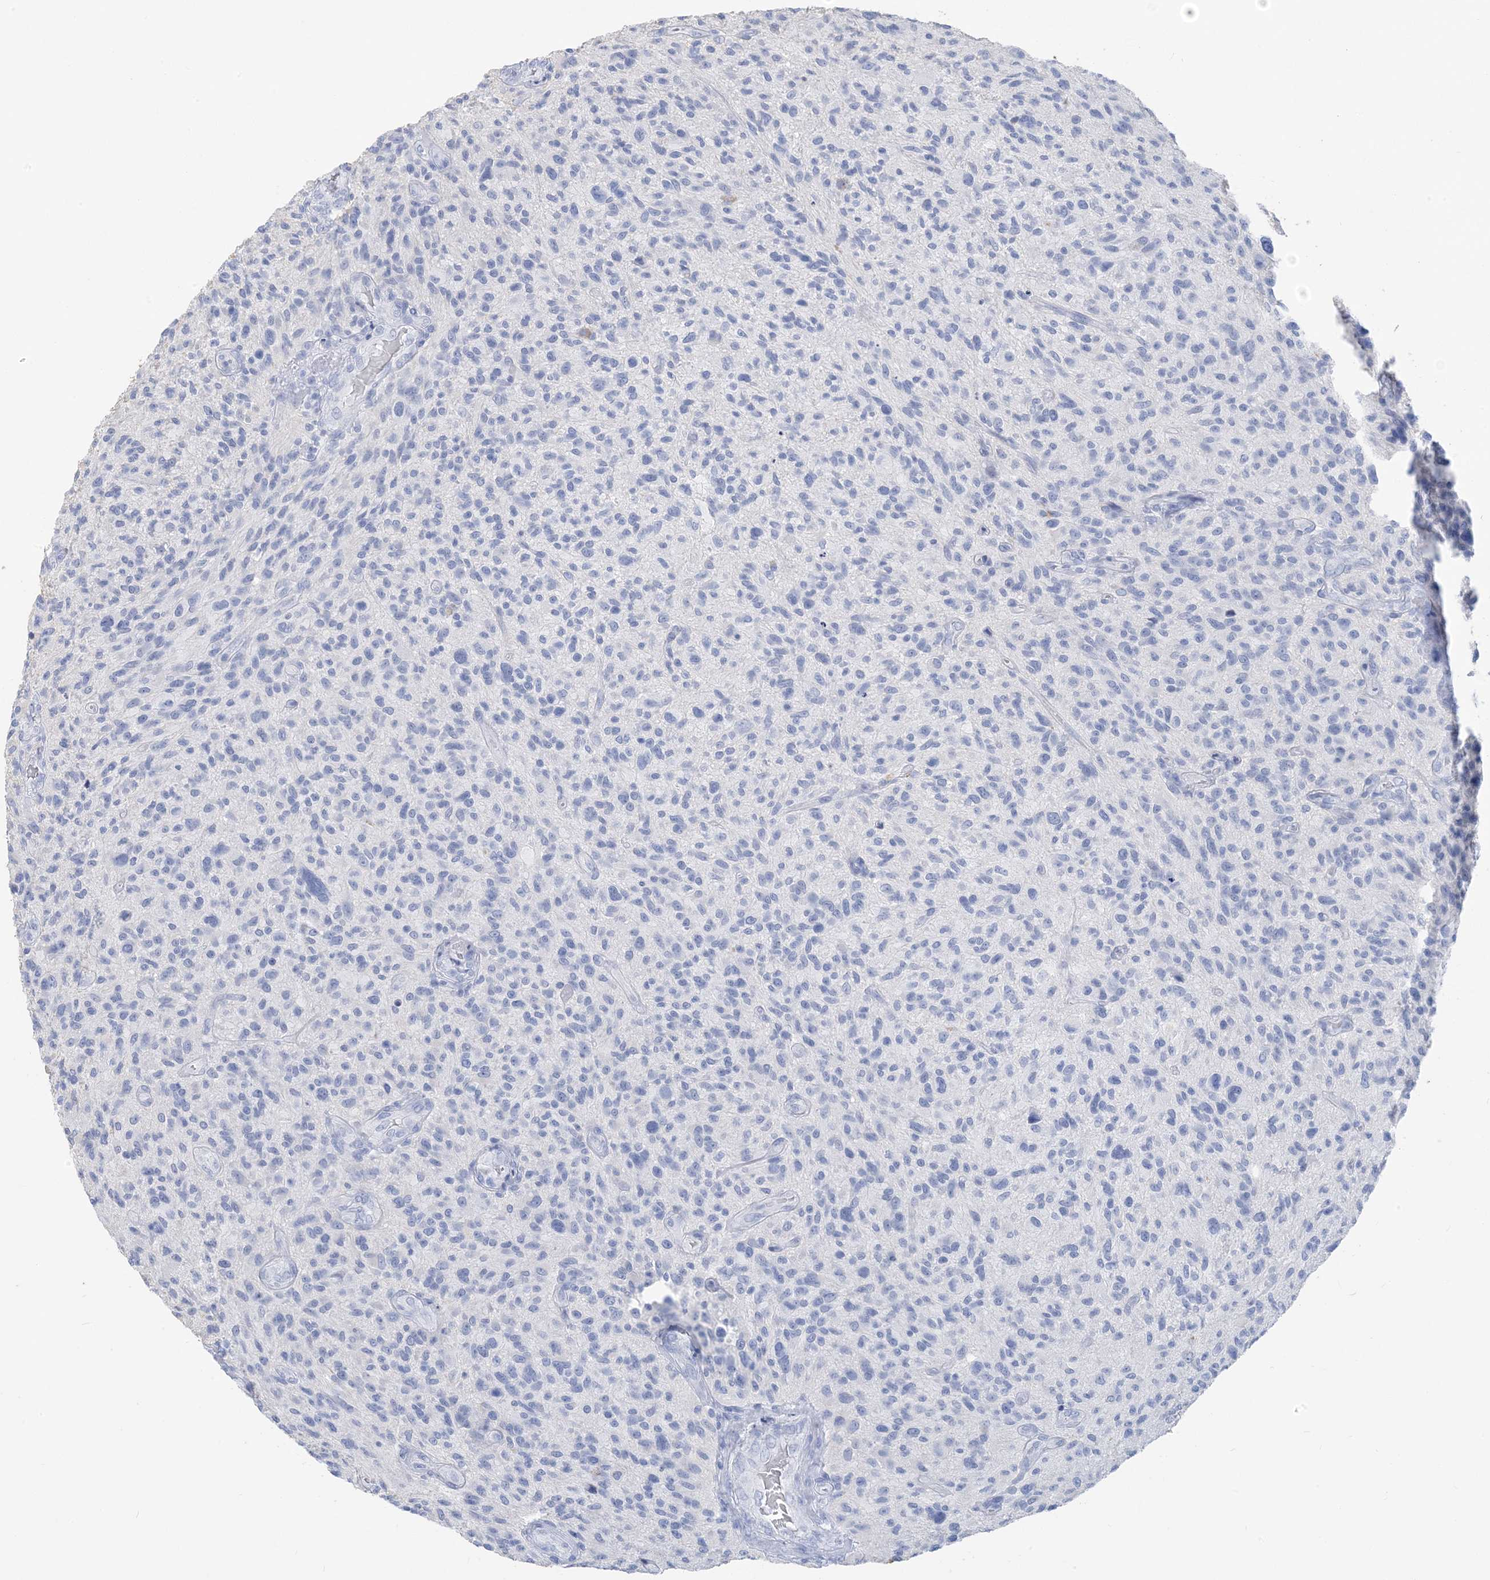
{"staining": {"intensity": "negative", "quantity": "none", "location": "none"}, "tissue": "glioma", "cell_type": "Tumor cells", "image_type": "cancer", "snomed": [{"axis": "morphology", "description": "Glioma, malignant, High grade"}, {"axis": "topography", "description": "Brain"}], "caption": "Malignant glioma (high-grade) stained for a protein using immunohistochemistry displays no staining tumor cells.", "gene": "SH3YL1", "patient": {"sex": "male", "age": 47}}